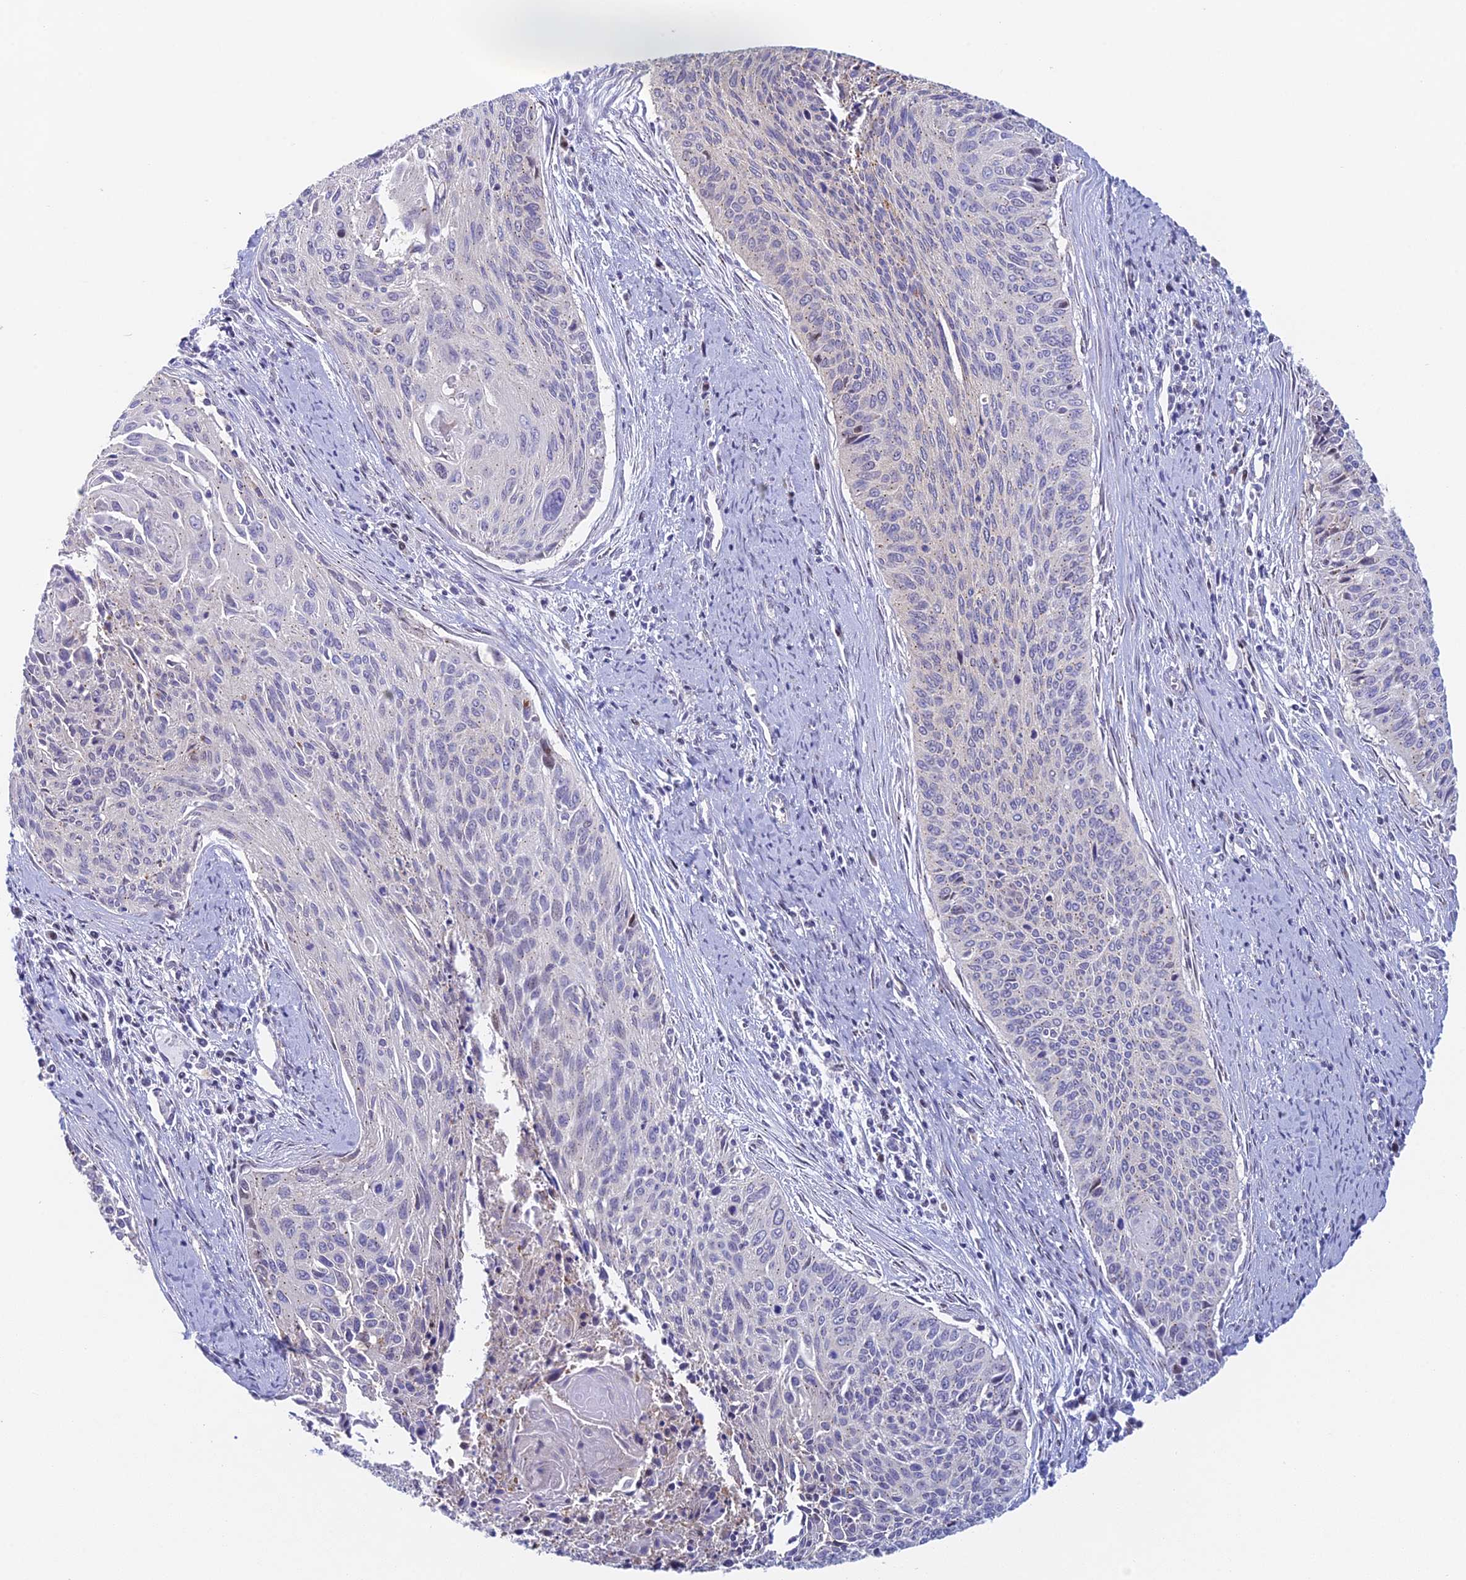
{"staining": {"intensity": "negative", "quantity": "none", "location": "none"}, "tissue": "cervical cancer", "cell_type": "Tumor cells", "image_type": "cancer", "snomed": [{"axis": "morphology", "description": "Squamous cell carcinoma, NOS"}, {"axis": "topography", "description": "Cervix"}], "caption": "Immunohistochemical staining of human cervical squamous cell carcinoma demonstrates no significant positivity in tumor cells.", "gene": "MRPL17", "patient": {"sex": "female", "age": 55}}